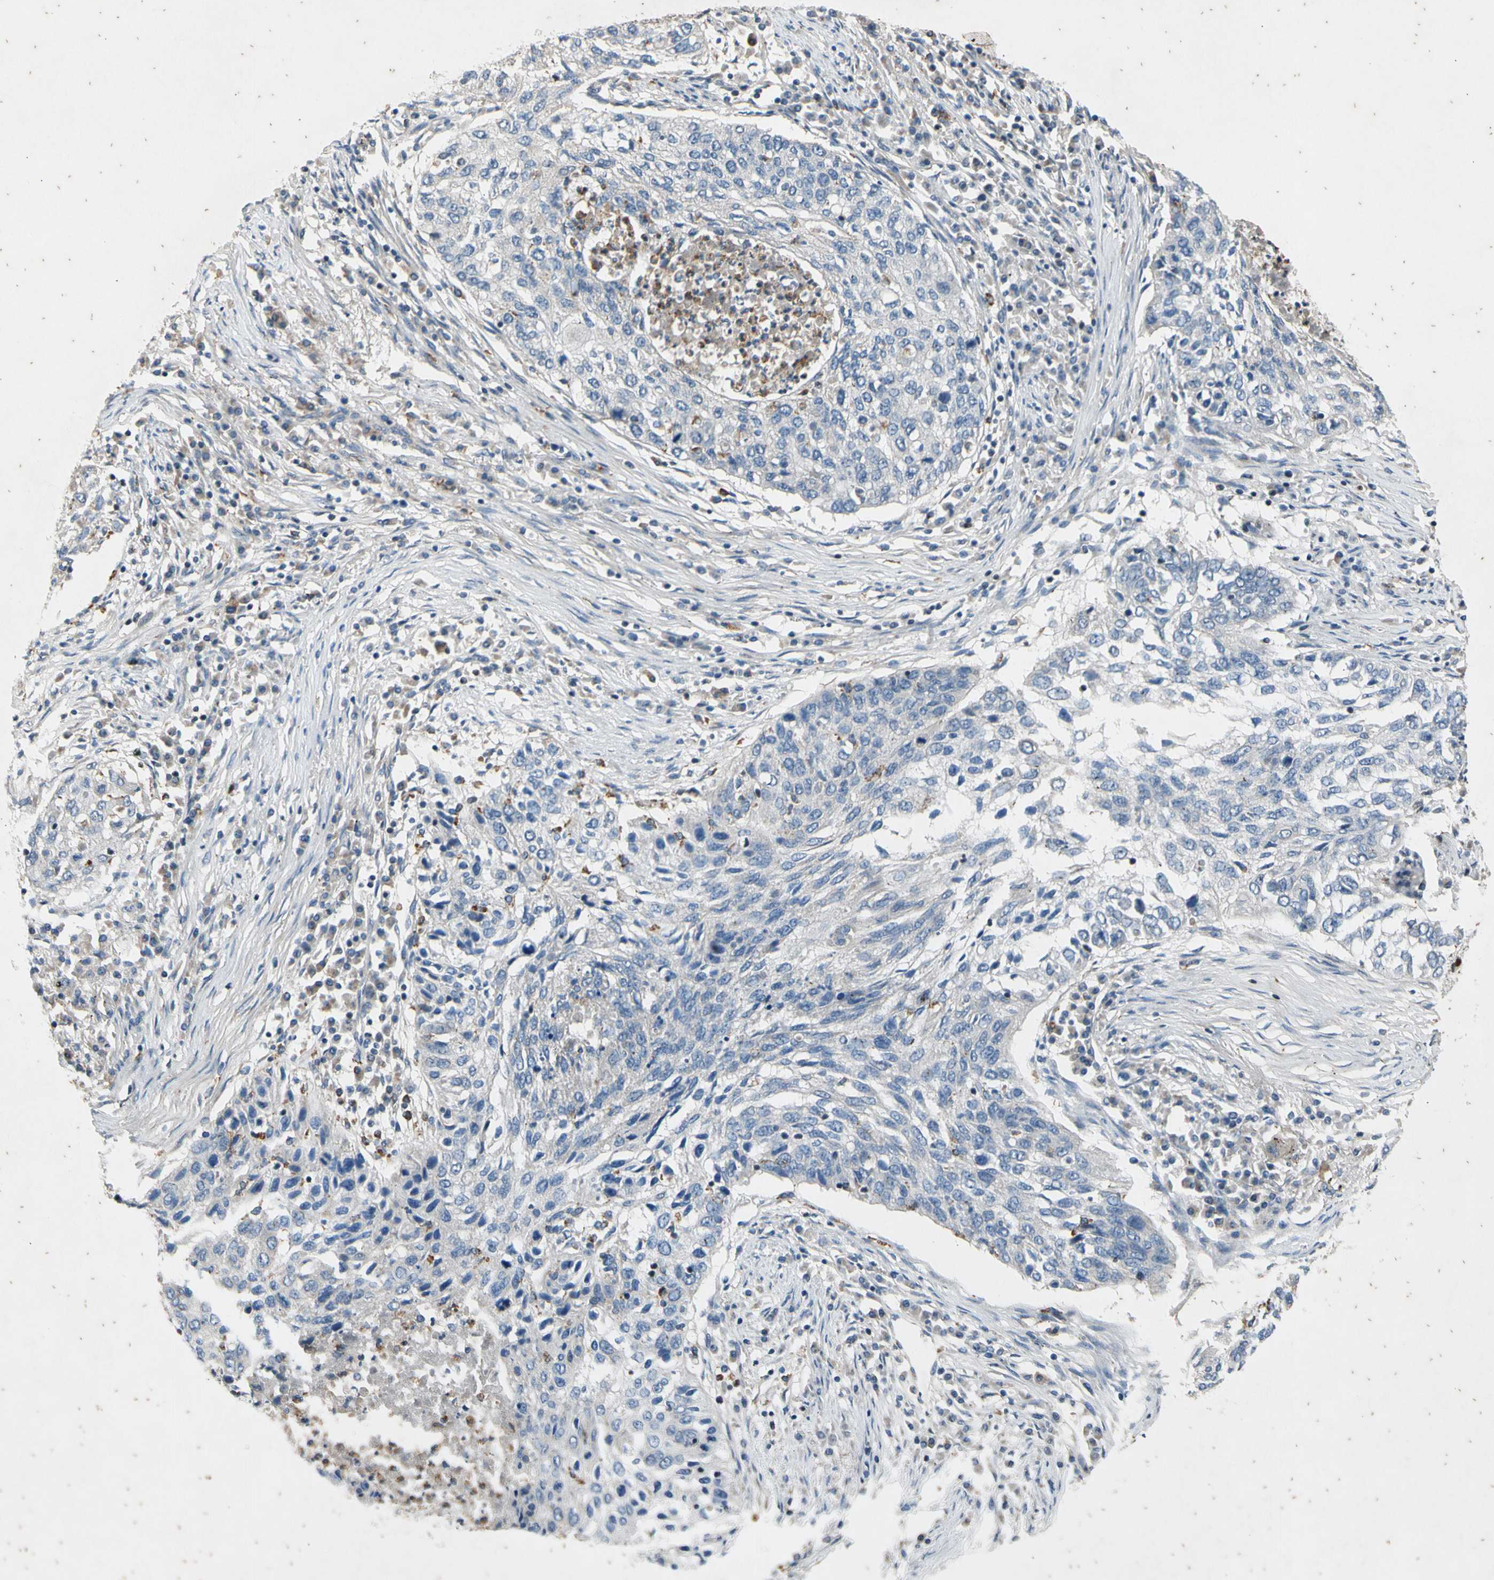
{"staining": {"intensity": "negative", "quantity": "none", "location": "none"}, "tissue": "lung cancer", "cell_type": "Tumor cells", "image_type": "cancer", "snomed": [{"axis": "morphology", "description": "Squamous cell carcinoma, NOS"}, {"axis": "topography", "description": "Lung"}], "caption": "A high-resolution photomicrograph shows immunohistochemistry (IHC) staining of squamous cell carcinoma (lung), which displays no significant staining in tumor cells.", "gene": "TBX21", "patient": {"sex": "female", "age": 63}}